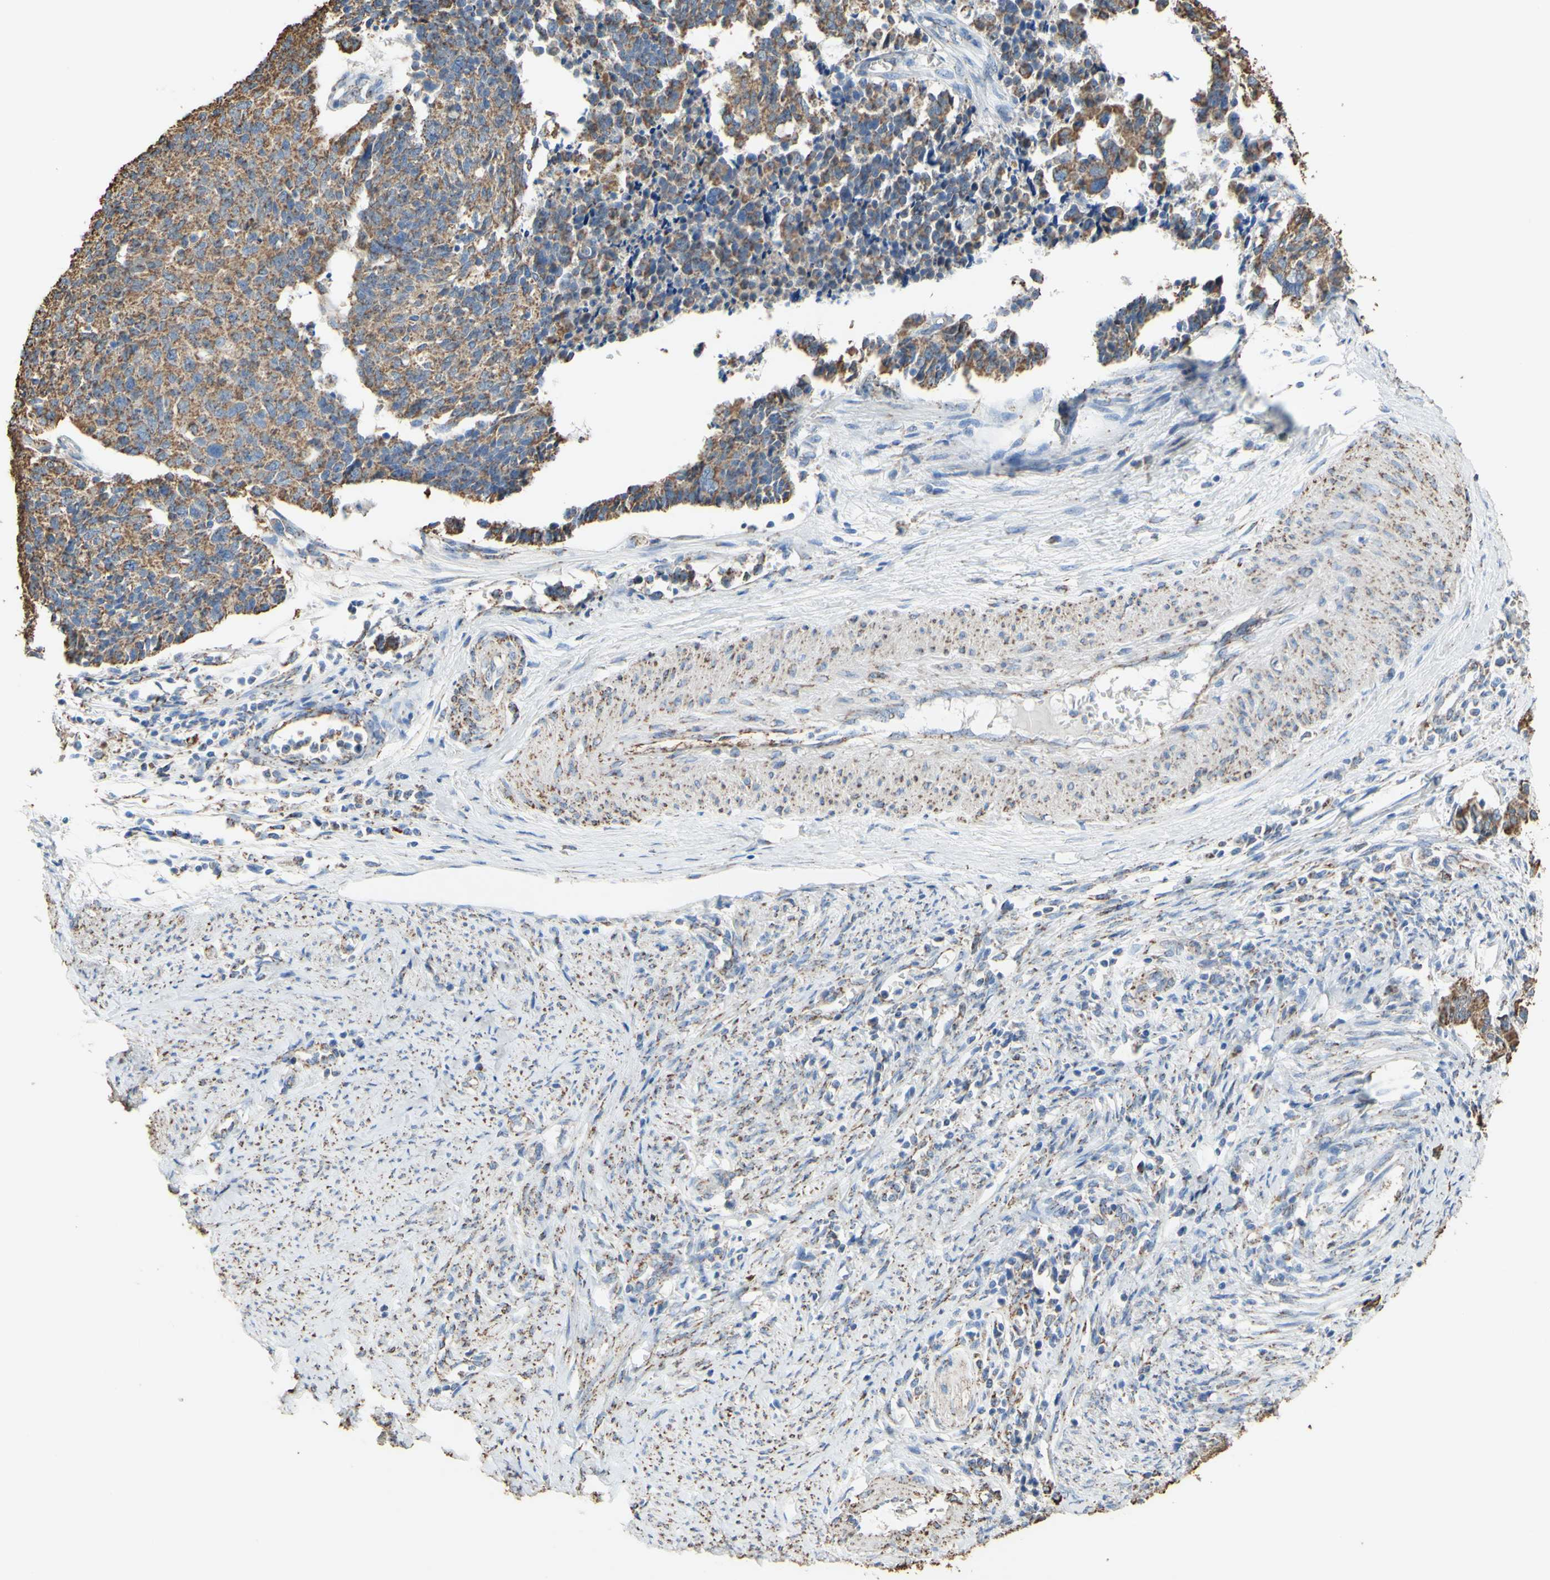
{"staining": {"intensity": "moderate", "quantity": ">75%", "location": "cytoplasmic/membranous"}, "tissue": "cervical cancer", "cell_type": "Tumor cells", "image_type": "cancer", "snomed": [{"axis": "morphology", "description": "Normal tissue, NOS"}, {"axis": "morphology", "description": "Squamous cell carcinoma, NOS"}, {"axis": "topography", "description": "Cervix"}], "caption": "There is medium levels of moderate cytoplasmic/membranous expression in tumor cells of squamous cell carcinoma (cervical), as demonstrated by immunohistochemical staining (brown color).", "gene": "CMKLR2", "patient": {"sex": "female", "age": 35}}